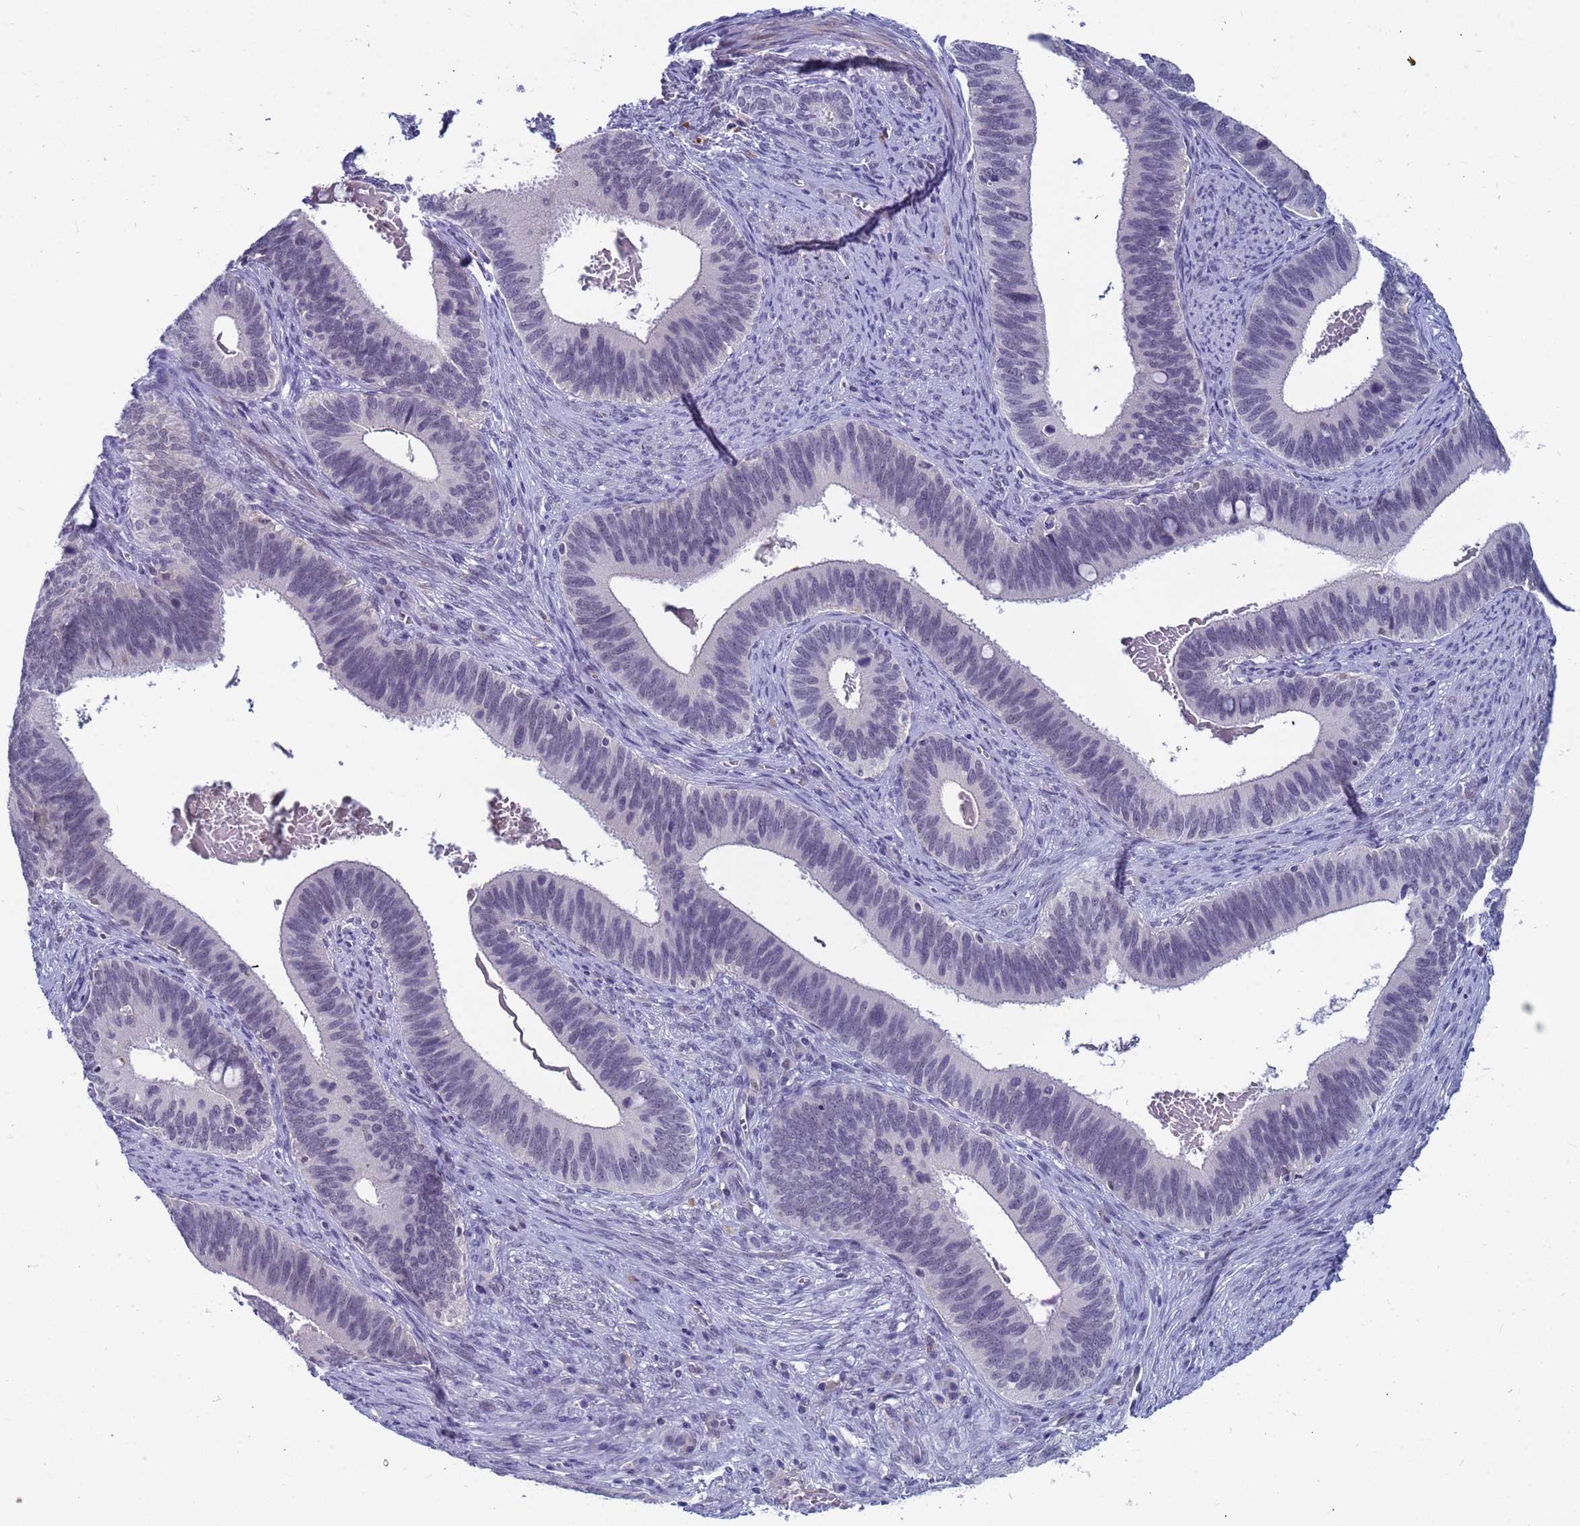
{"staining": {"intensity": "negative", "quantity": "none", "location": "none"}, "tissue": "cervical cancer", "cell_type": "Tumor cells", "image_type": "cancer", "snomed": [{"axis": "morphology", "description": "Adenocarcinoma, NOS"}, {"axis": "topography", "description": "Cervix"}], "caption": "The image exhibits no significant expression in tumor cells of cervical cancer (adenocarcinoma). Nuclei are stained in blue.", "gene": "CXorf65", "patient": {"sex": "female", "age": 42}}